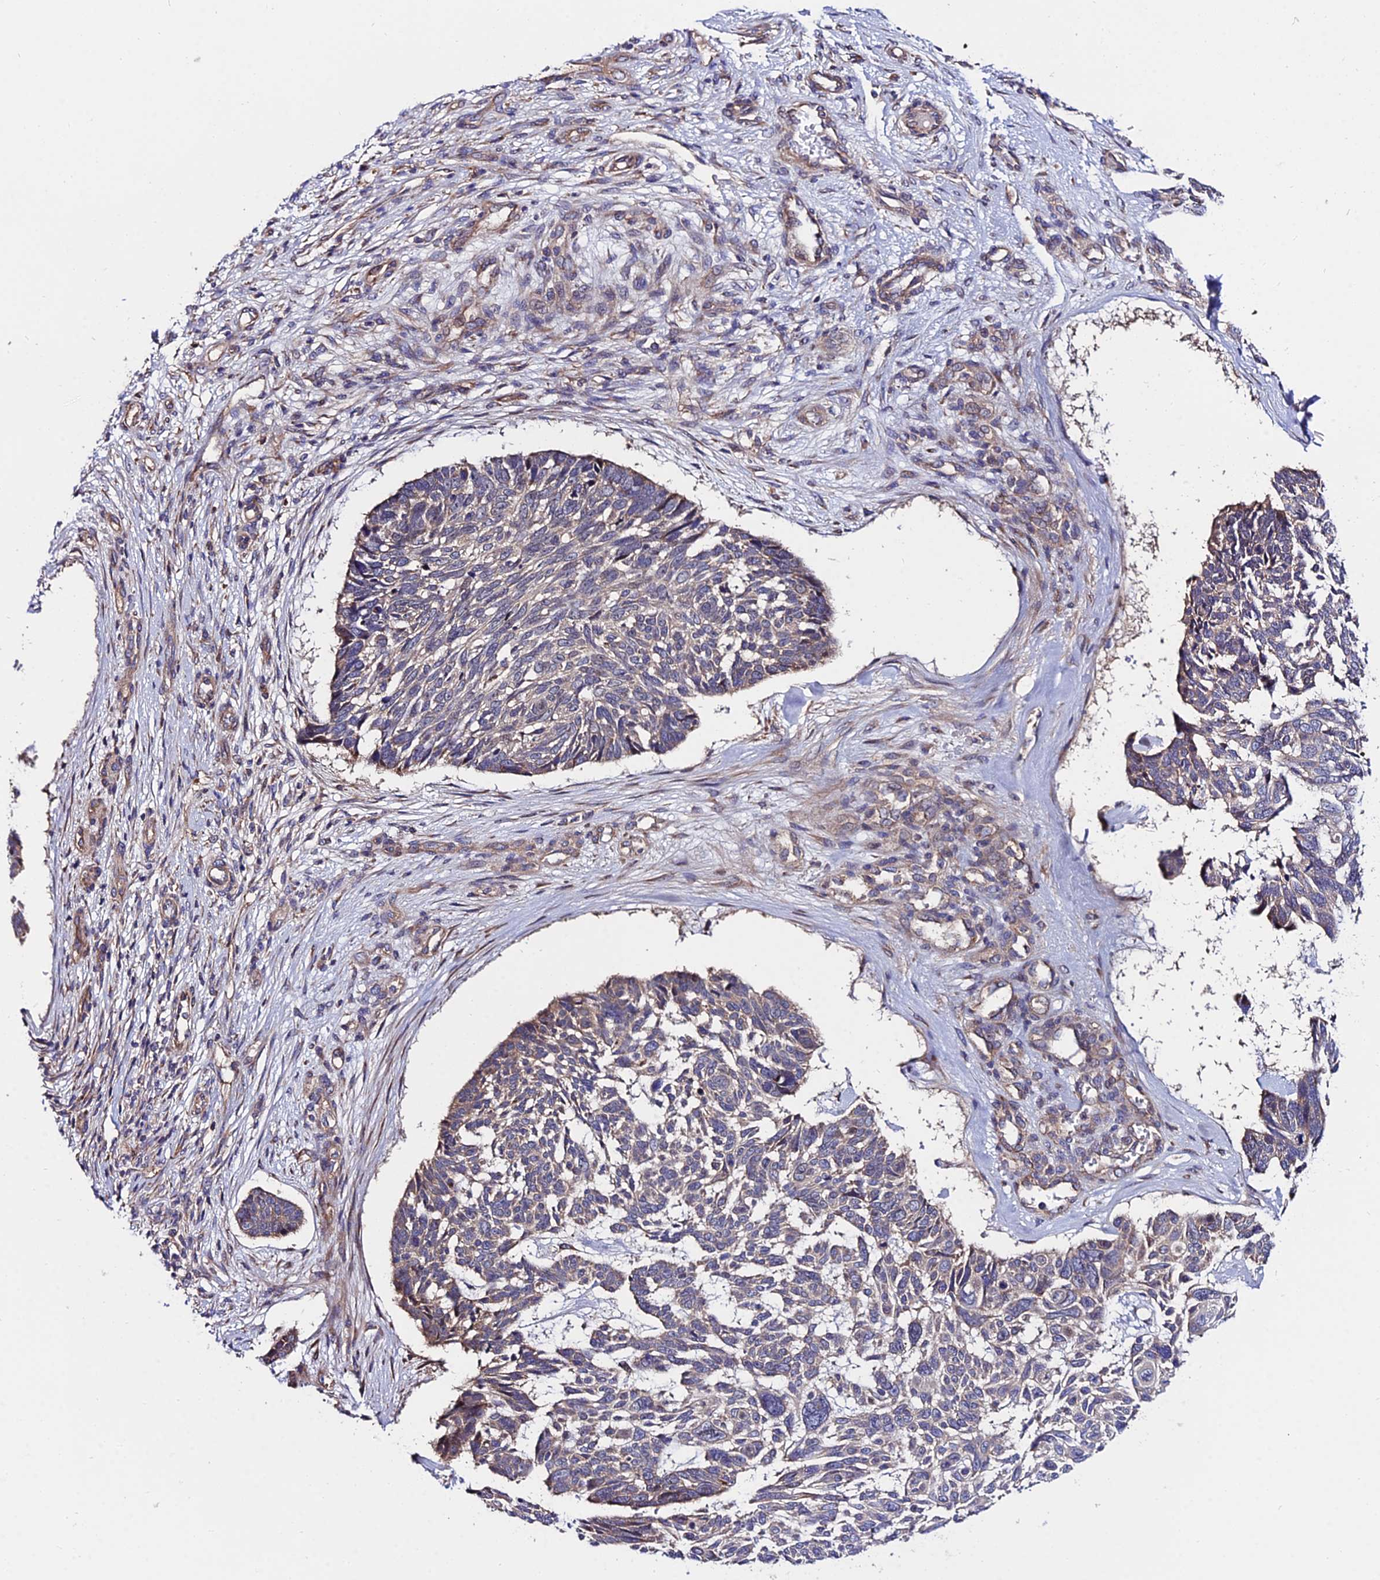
{"staining": {"intensity": "weak", "quantity": "25%-75%", "location": "cytoplasmic/membranous"}, "tissue": "skin cancer", "cell_type": "Tumor cells", "image_type": "cancer", "snomed": [{"axis": "morphology", "description": "Basal cell carcinoma"}, {"axis": "topography", "description": "Skin"}], "caption": "Skin basal cell carcinoma stained with DAB IHC shows low levels of weak cytoplasmic/membranous expression in about 25%-75% of tumor cells. (DAB (3,3'-diaminobenzidine) IHC with brightfield microscopy, high magnification).", "gene": "CDC37L1", "patient": {"sex": "male", "age": 88}}